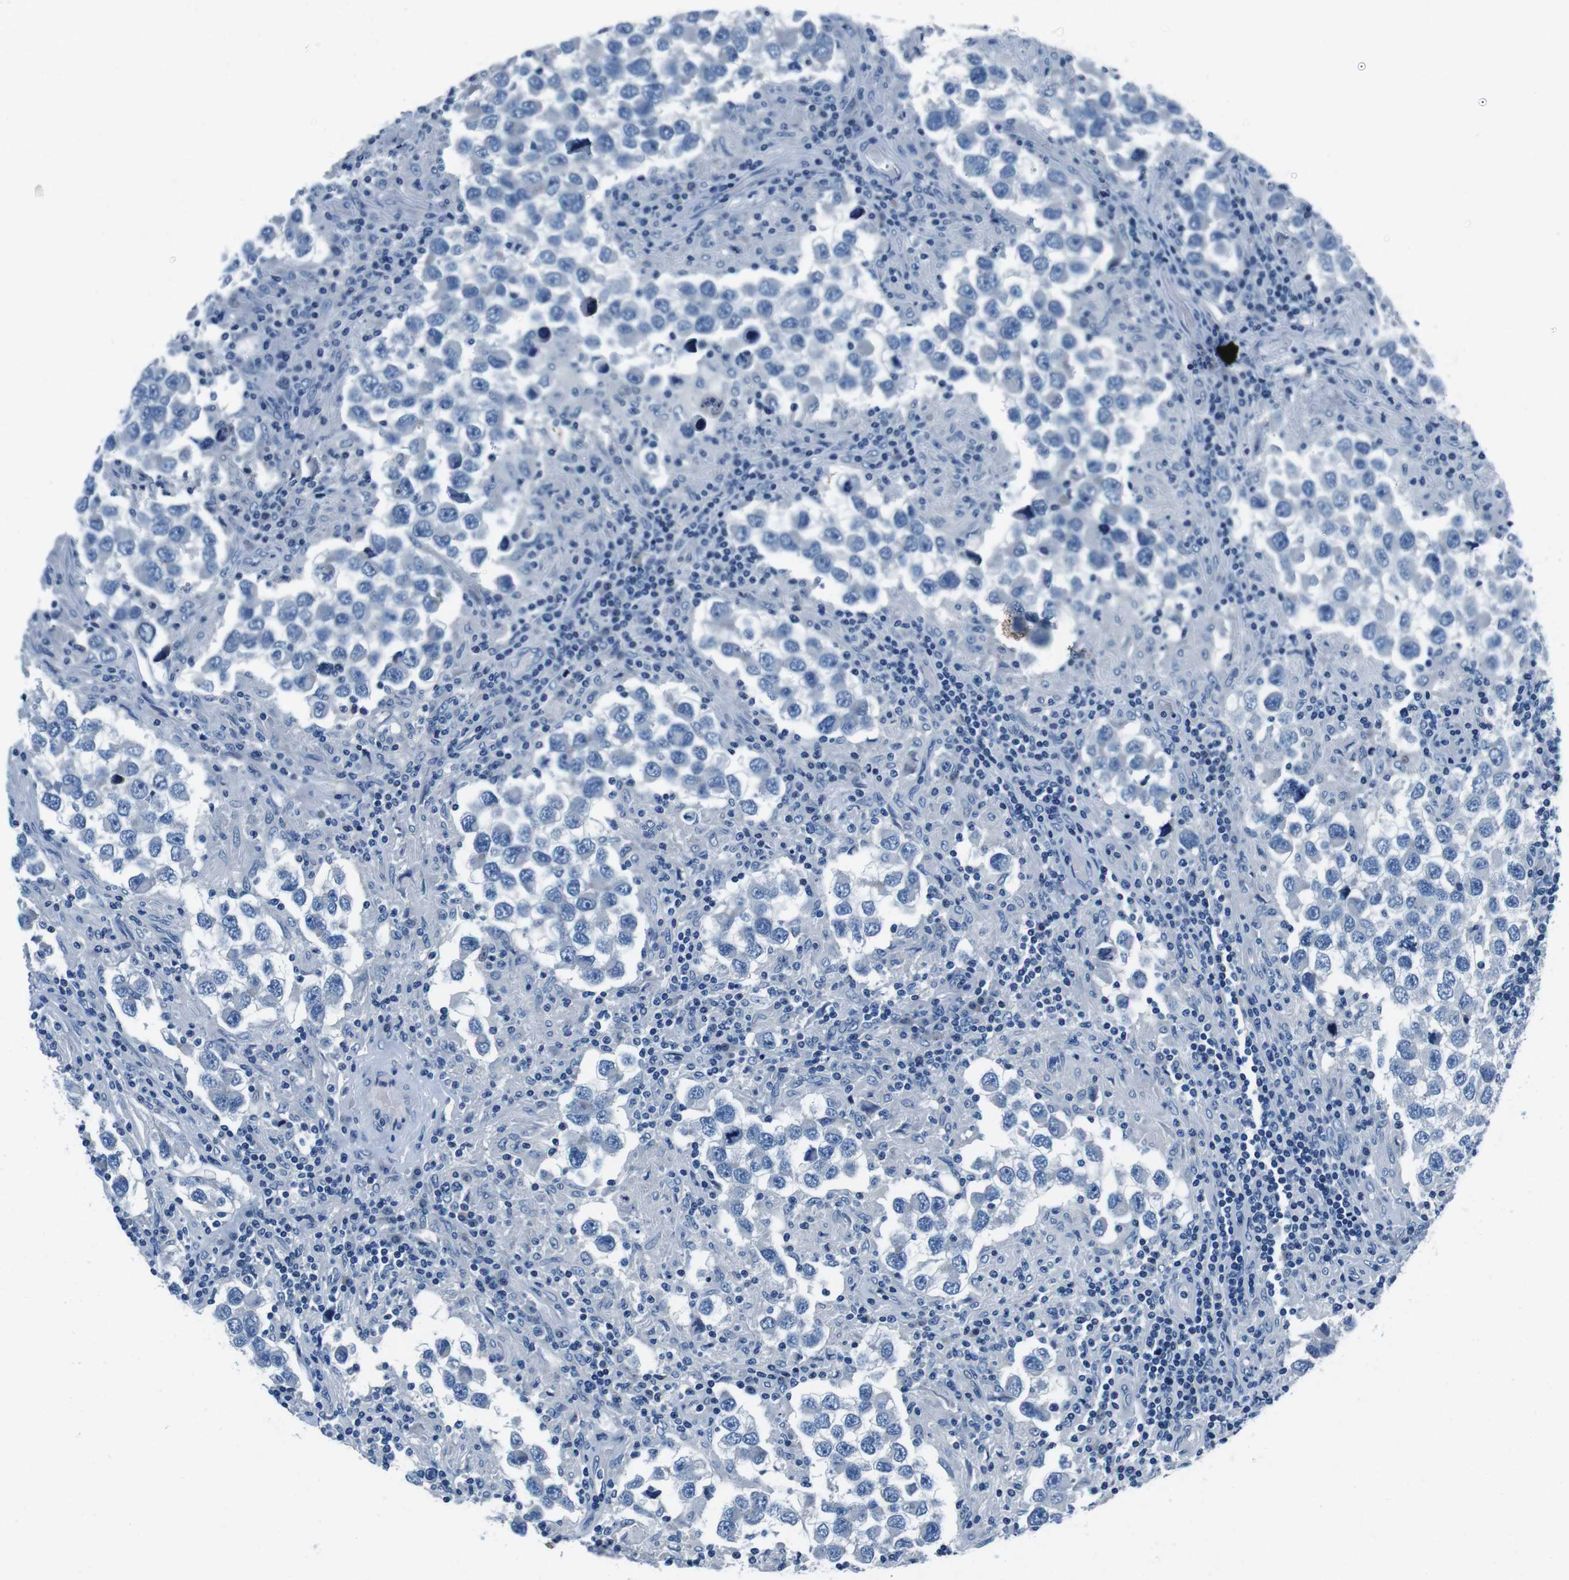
{"staining": {"intensity": "negative", "quantity": "none", "location": "none"}, "tissue": "testis cancer", "cell_type": "Tumor cells", "image_type": "cancer", "snomed": [{"axis": "morphology", "description": "Carcinoma, Embryonal, NOS"}, {"axis": "topography", "description": "Testis"}], "caption": "Testis cancer (embryonal carcinoma) stained for a protein using immunohistochemistry (IHC) exhibits no positivity tumor cells.", "gene": "CASQ1", "patient": {"sex": "male", "age": 21}}